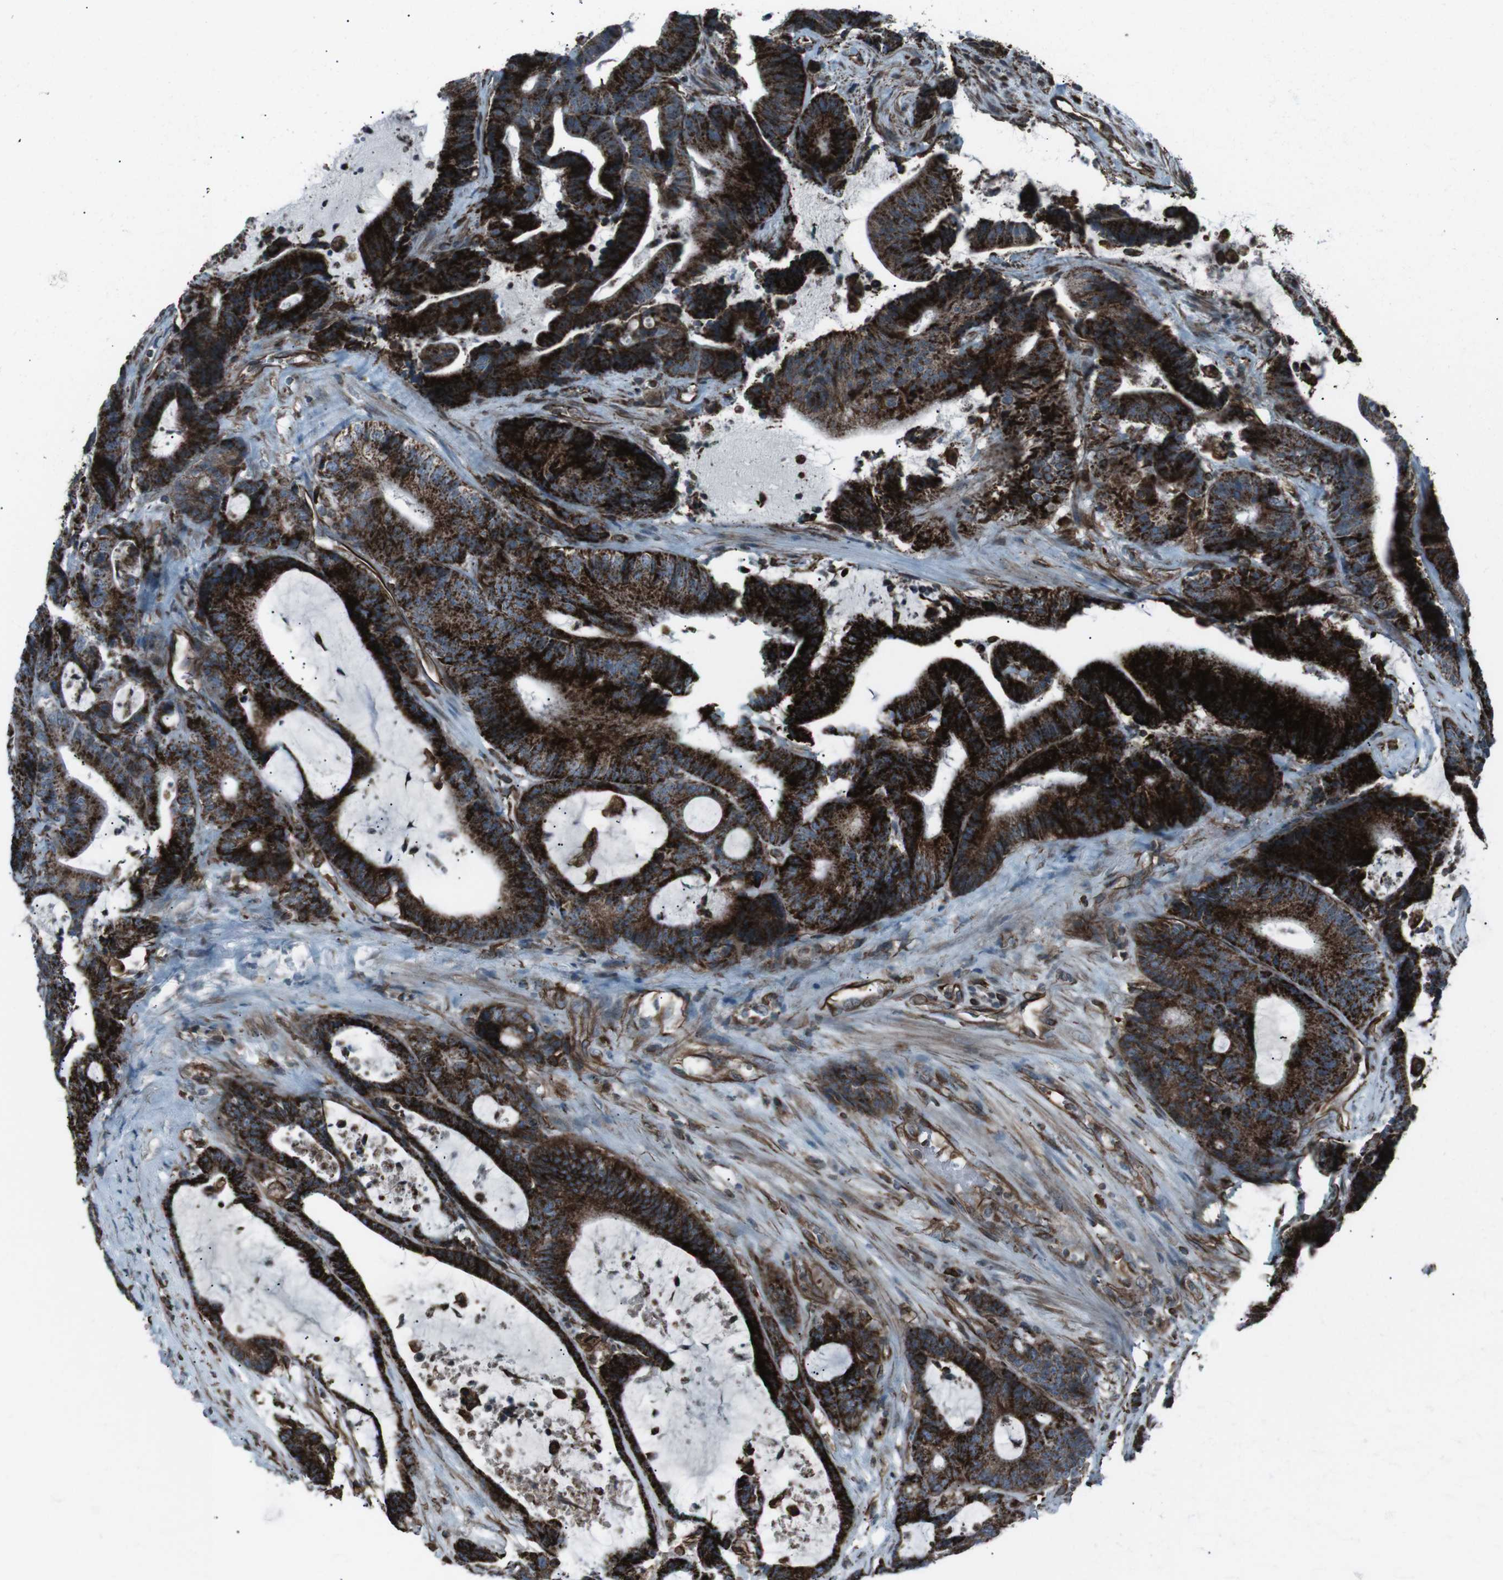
{"staining": {"intensity": "strong", "quantity": ">75%", "location": "cytoplasmic/membranous"}, "tissue": "colorectal cancer", "cell_type": "Tumor cells", "image_type": "cancer", "snomed": [{"axis": "morphology", "description": "Adenocarcinoma, NOS"}, {"axis": "topography", "description": "Colon"}], "caption": "A brown stain highlights strong cytoplasmic/membranous staining of a protein in human colorectal adenocarcinoma tumor cells.", "gene": "TMEM141", "patient": {"sex": "female", "age": 84}}